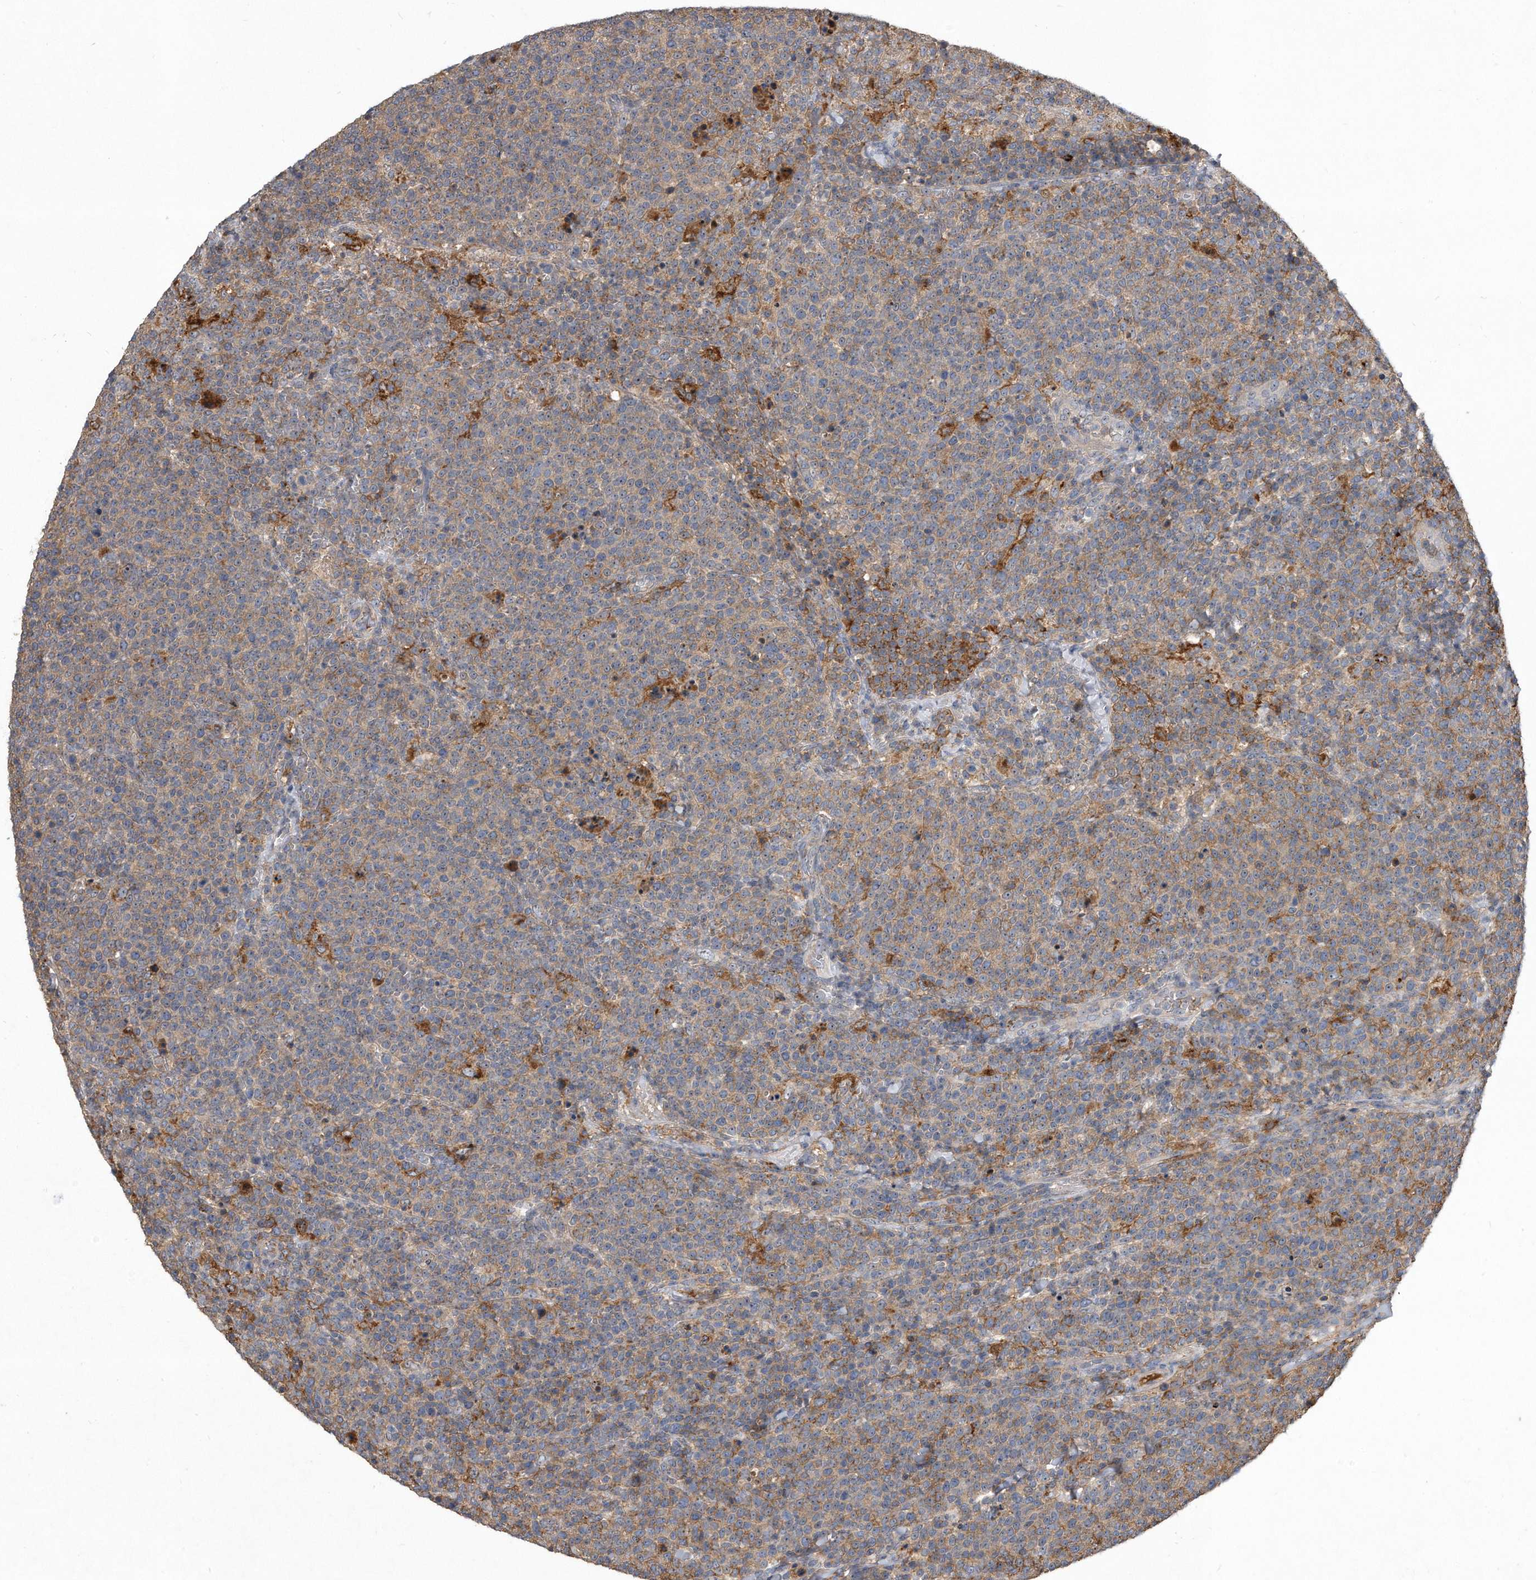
{"staining": {"intensity": "weak", "quantity": ">75%", "location": "cytoplasmic/membranous"}, "tissue": "lymphoma", "cell_type": "Tumor cells", "image_type": "cancer", "snomed": [{"axis": "morphology", "description": "Malignant lymphoma, non-Hodgkin's type, High grade"}, {"axis": "topography", "description": "Lymph node"}], "caption": "Lymphoma stained for a protein (brown) displays weak cytoplasmic/membranous positive positivity in approximately >75% of tumor cells.", "gene": "PGBD2", "patient": {"sex": "male", "age": 61}}